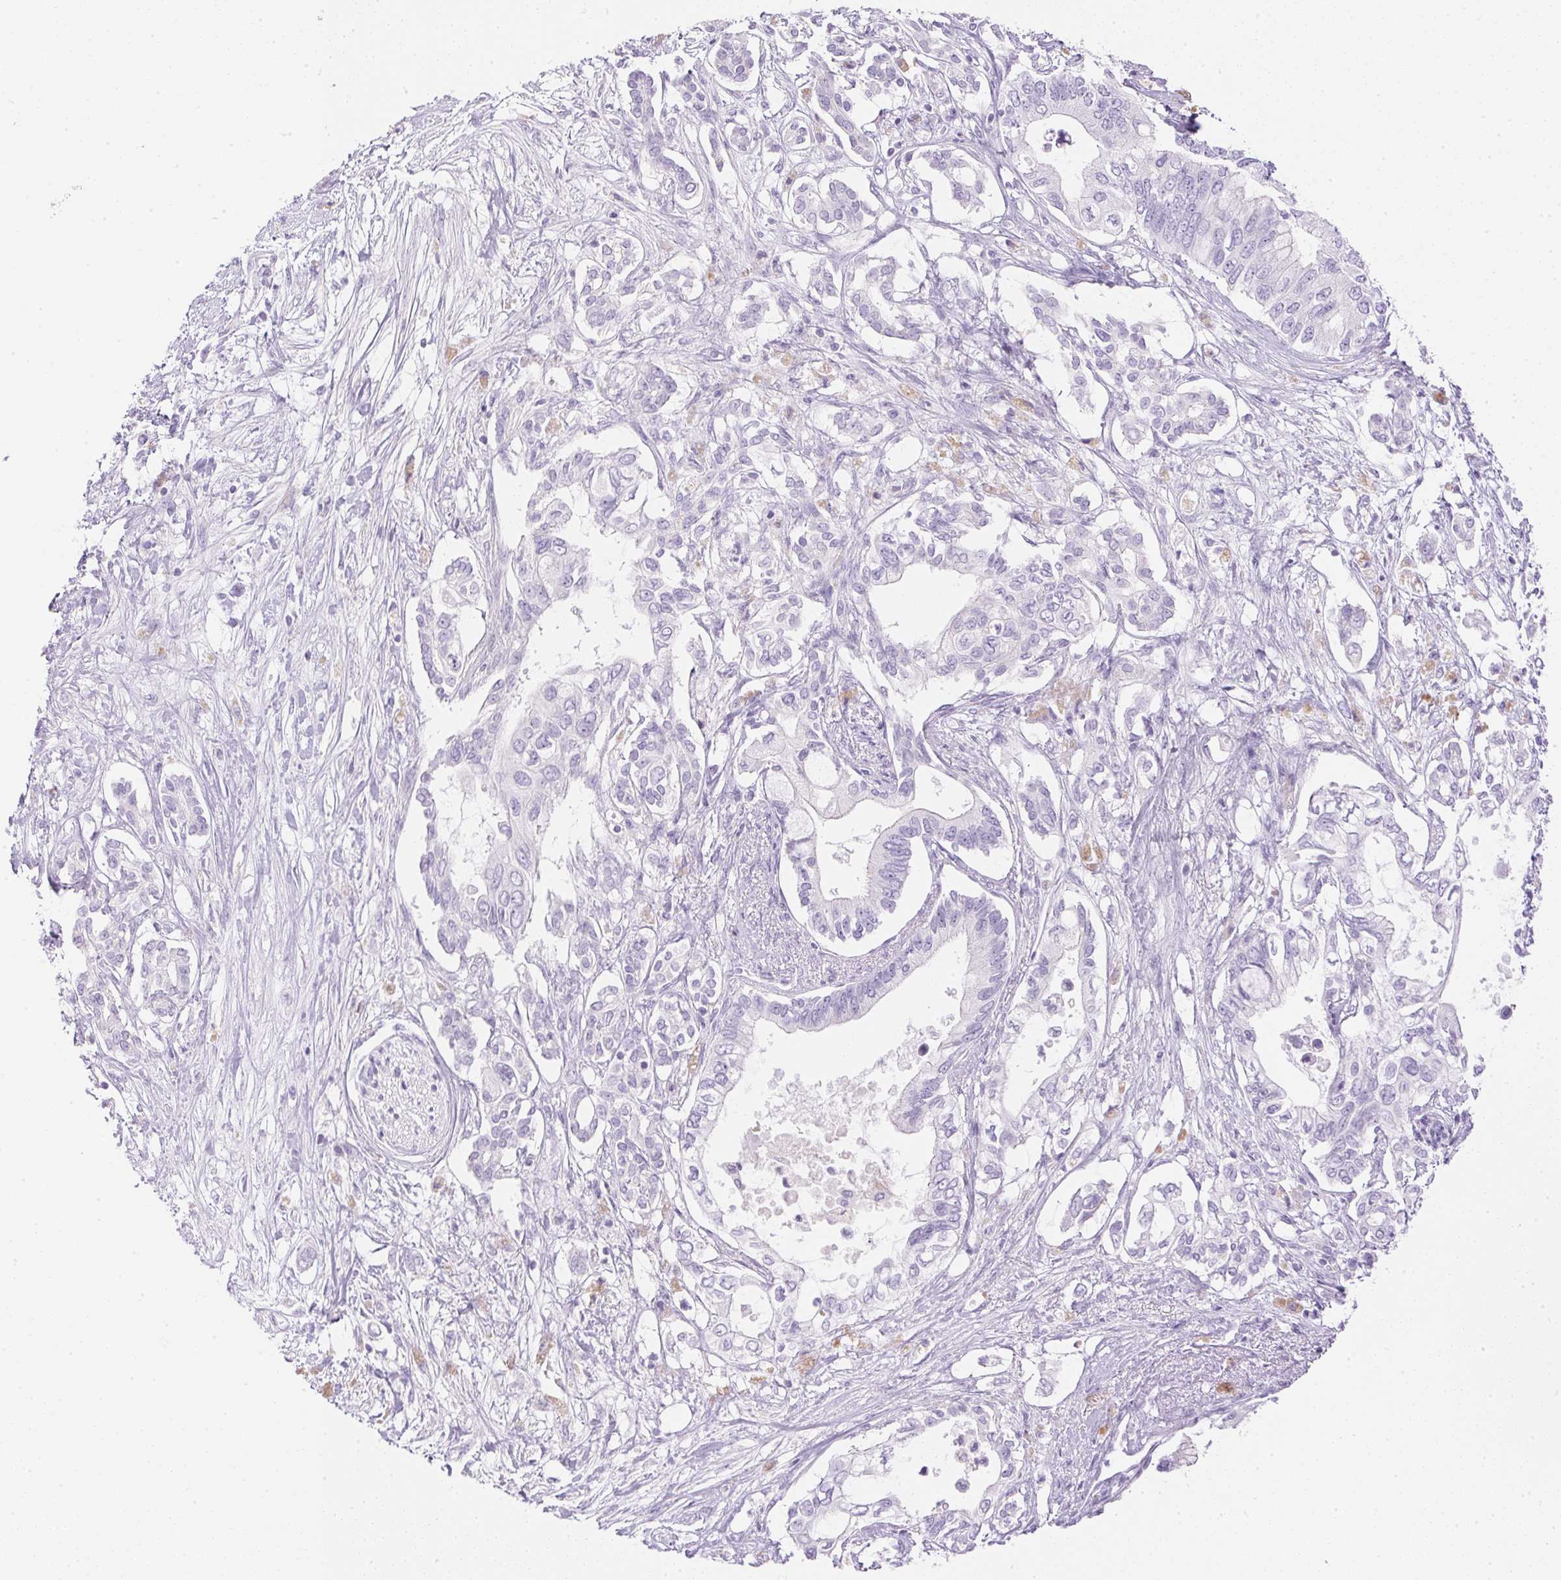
{"staining": {"intensity": "negative", "quantity": "none", "location": "none"}, "tissue": "pancreatic cancer", "cell_type": "Tumor cells", "image_type": "cancer", "snomed": [{"axis": "morphology", "description": "Adenocarcinoma, NOS"}, {"axis": "topography", "description": "Pancreas"}], "caption": "The micrograph demonstrates no significant positivity in tumor cells of pancreatic adenocarcinoma.", "gene": "CTRL", "patient": {"sex": "female", "age": 63}}